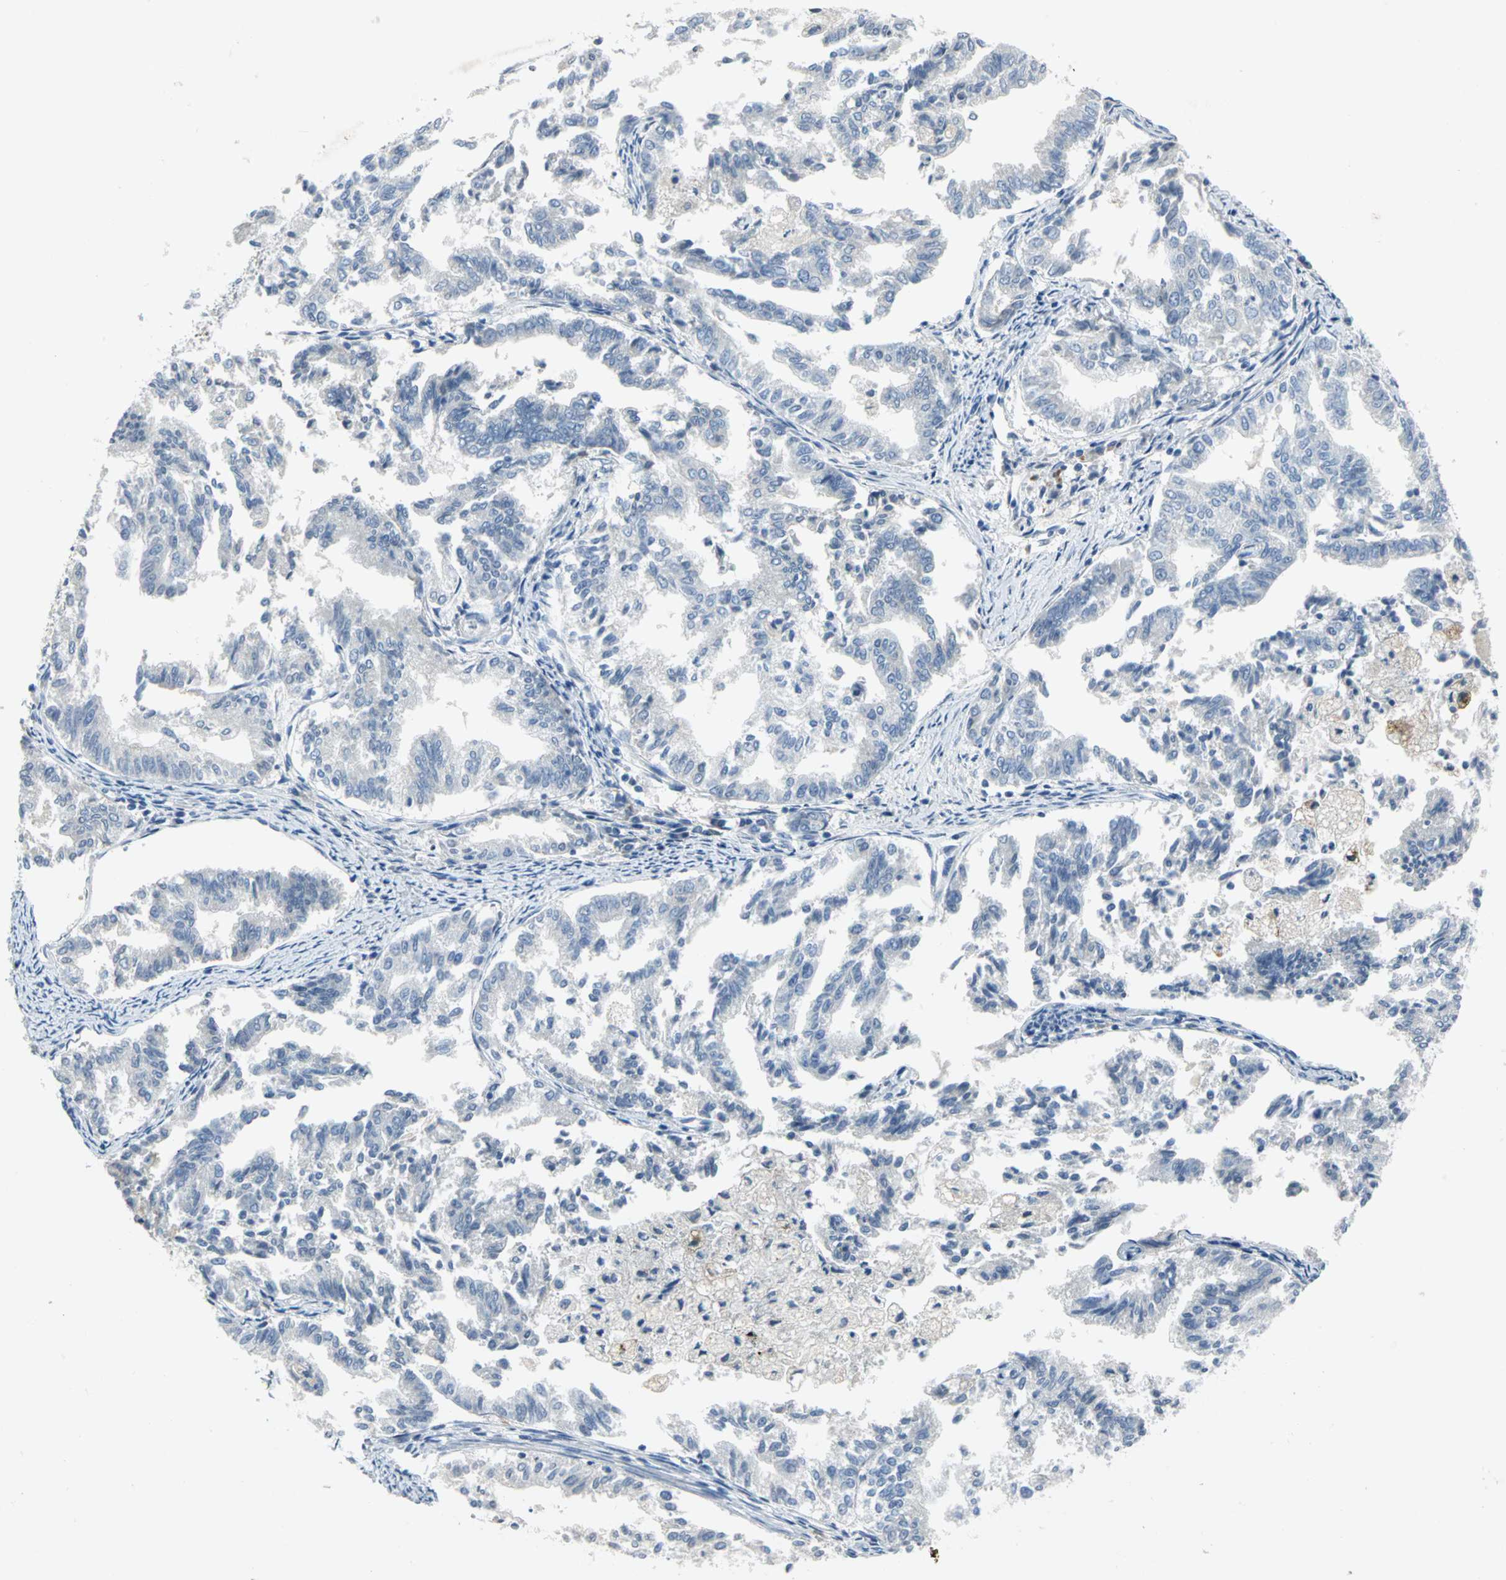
{"staining": {"intensity": "negative", "quantity": "none", "location": "none"}, "tissue": "endometrial cancer", "cell_type": "Tumor cells", "image_type": "cancer", "snomed": [{"axis": "morphology", "description": "Adenocarcinoma, NOS"}, {"axis": "topography", "description": "Endometrium"}], "caption": "Immunohistochemical staining of human adenocarcinoma (endometrial) demonstrates no significant expression in tumor cells.", "gene": "PTGDS", "patient": {"sex": "female", "age": 79}}